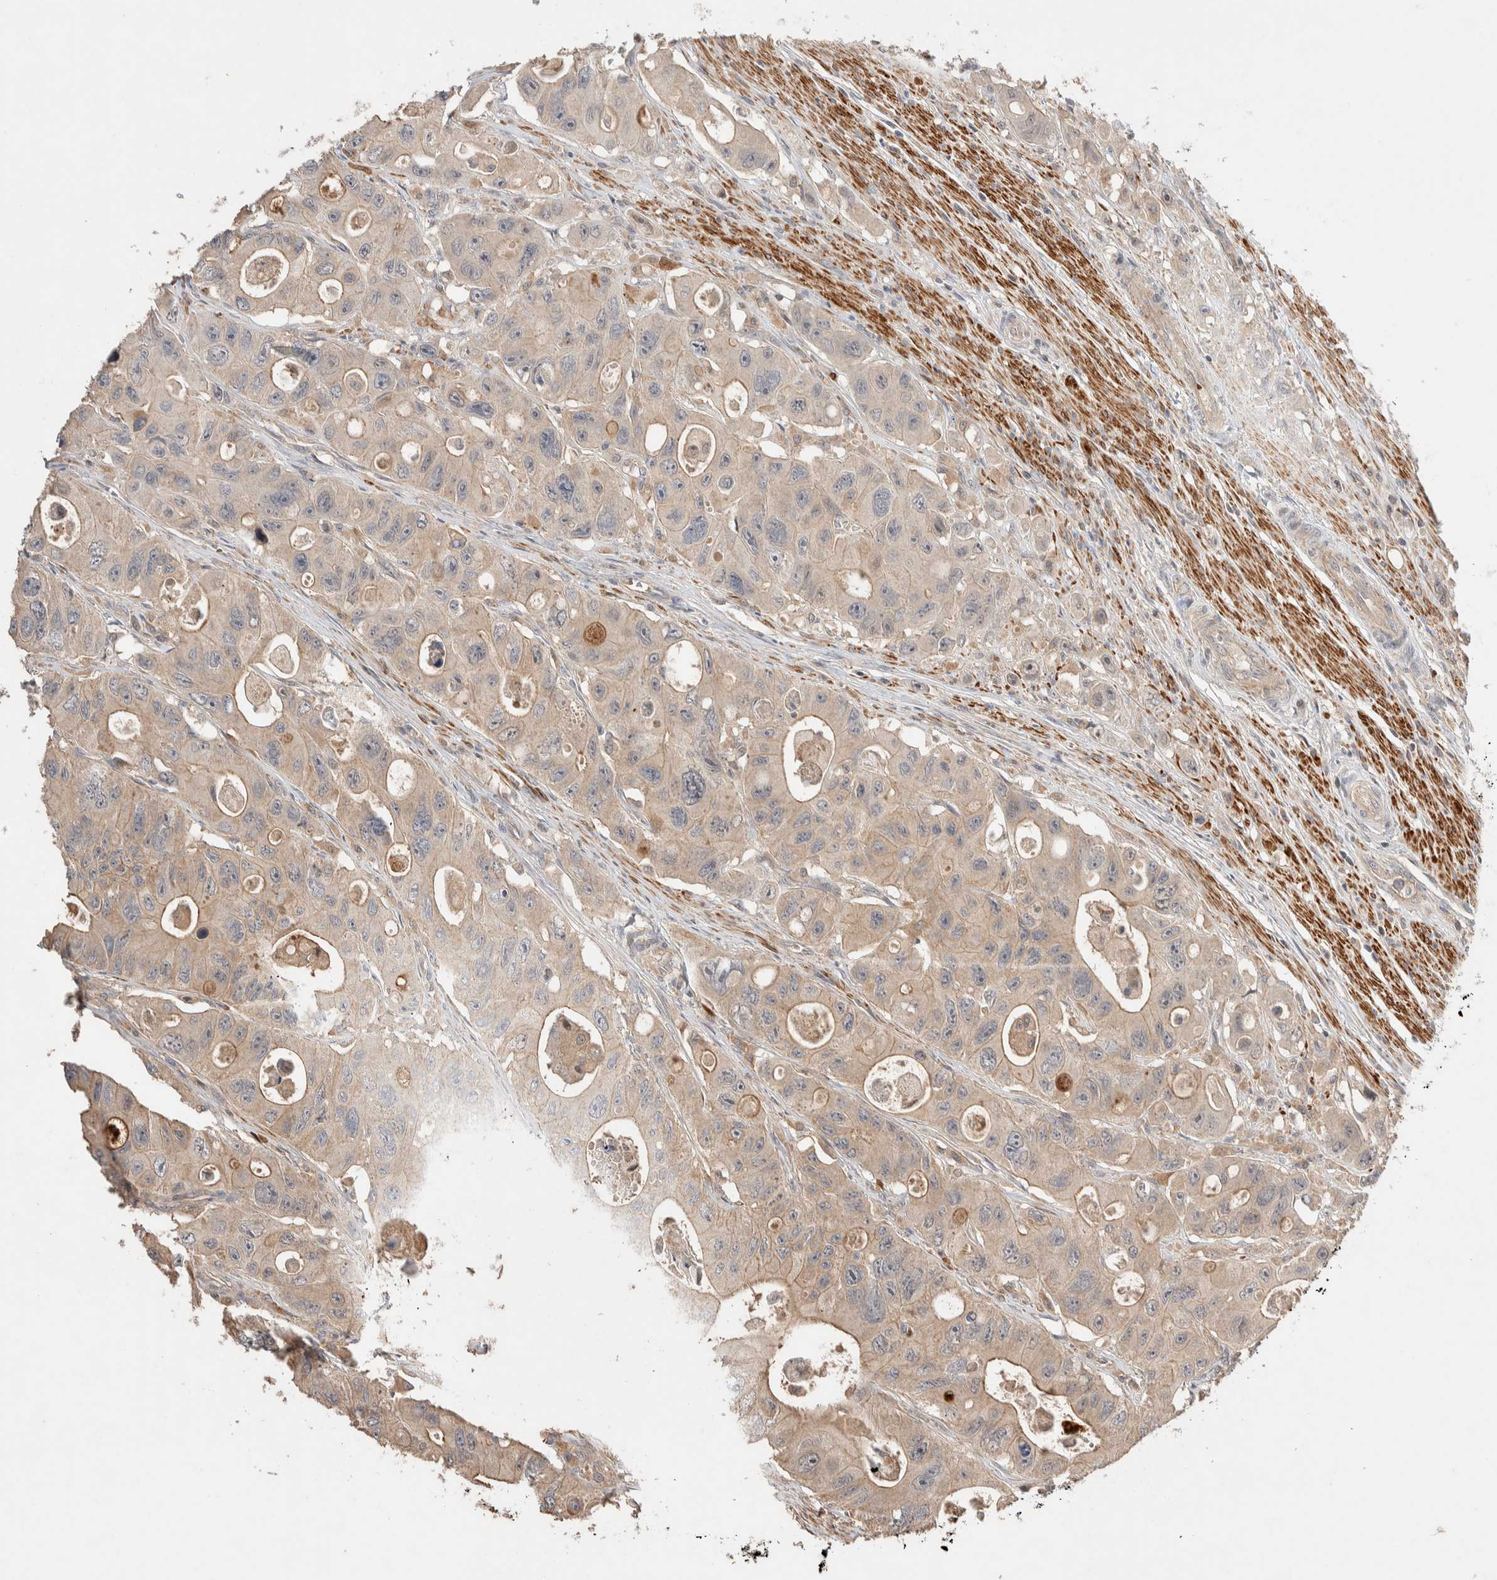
{"staining": {"intensity": "weak", "quantity": "25%-75%", "location": "cytoplasmic/membranous"}, "tissue": "colorectal cancer", "cell_type": "Tumor cells", "image_type": "cancer", "snomed": [{"axis": "morphology", "description": "Adenocarcinoma, NOS"}, {"axis": "topography", "description": "Colon"}], "caption": "Adenocarcinoma (colorectal) stained with a brown dye reveals weak cytoplasmic/membranous positive positivity in about 25%-75% of tumor cells.", "gene": "WDR91", "patient": {"sex": "female", "age": 46}}